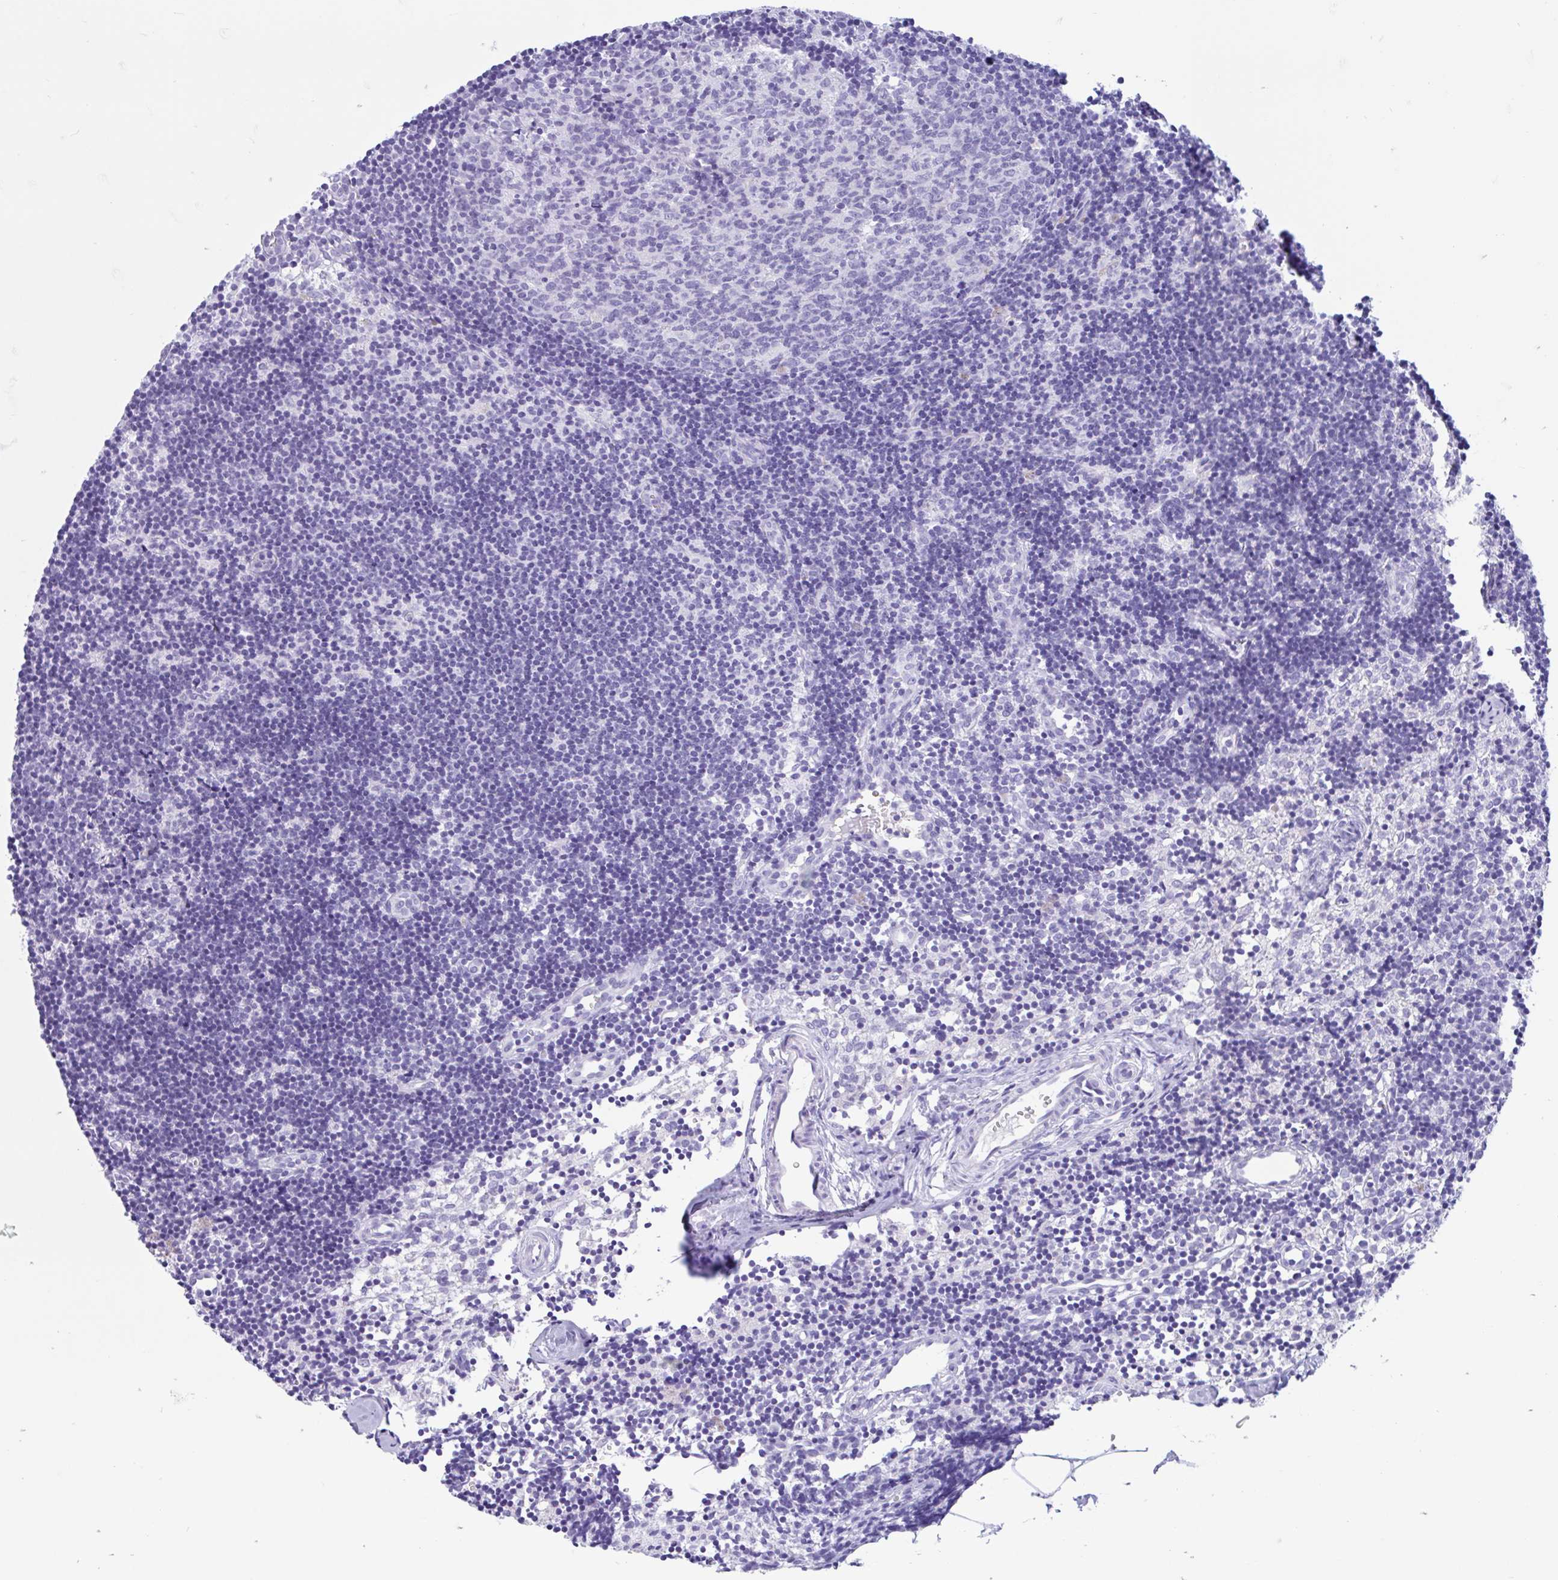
{"staining": {"intensity": "negative", "quantity": "none", "location": "none"}, "tissue": "lymph node", "cell_type": "Germinal center cells", "image_type": "normal", "snomed": [{"axis": "morphology", "description": "Normal tissue, NOS"}, {"axis": "topography", "description": "Lymph node"}], "caption": "Immunohistochemistry (IHC) of unremarkable human lymph node displays no positivity in germinal center cells. Nuclei are stained in blue.", "gene": "ZNF319", "patient": {"sex": "female", "age": 31}}